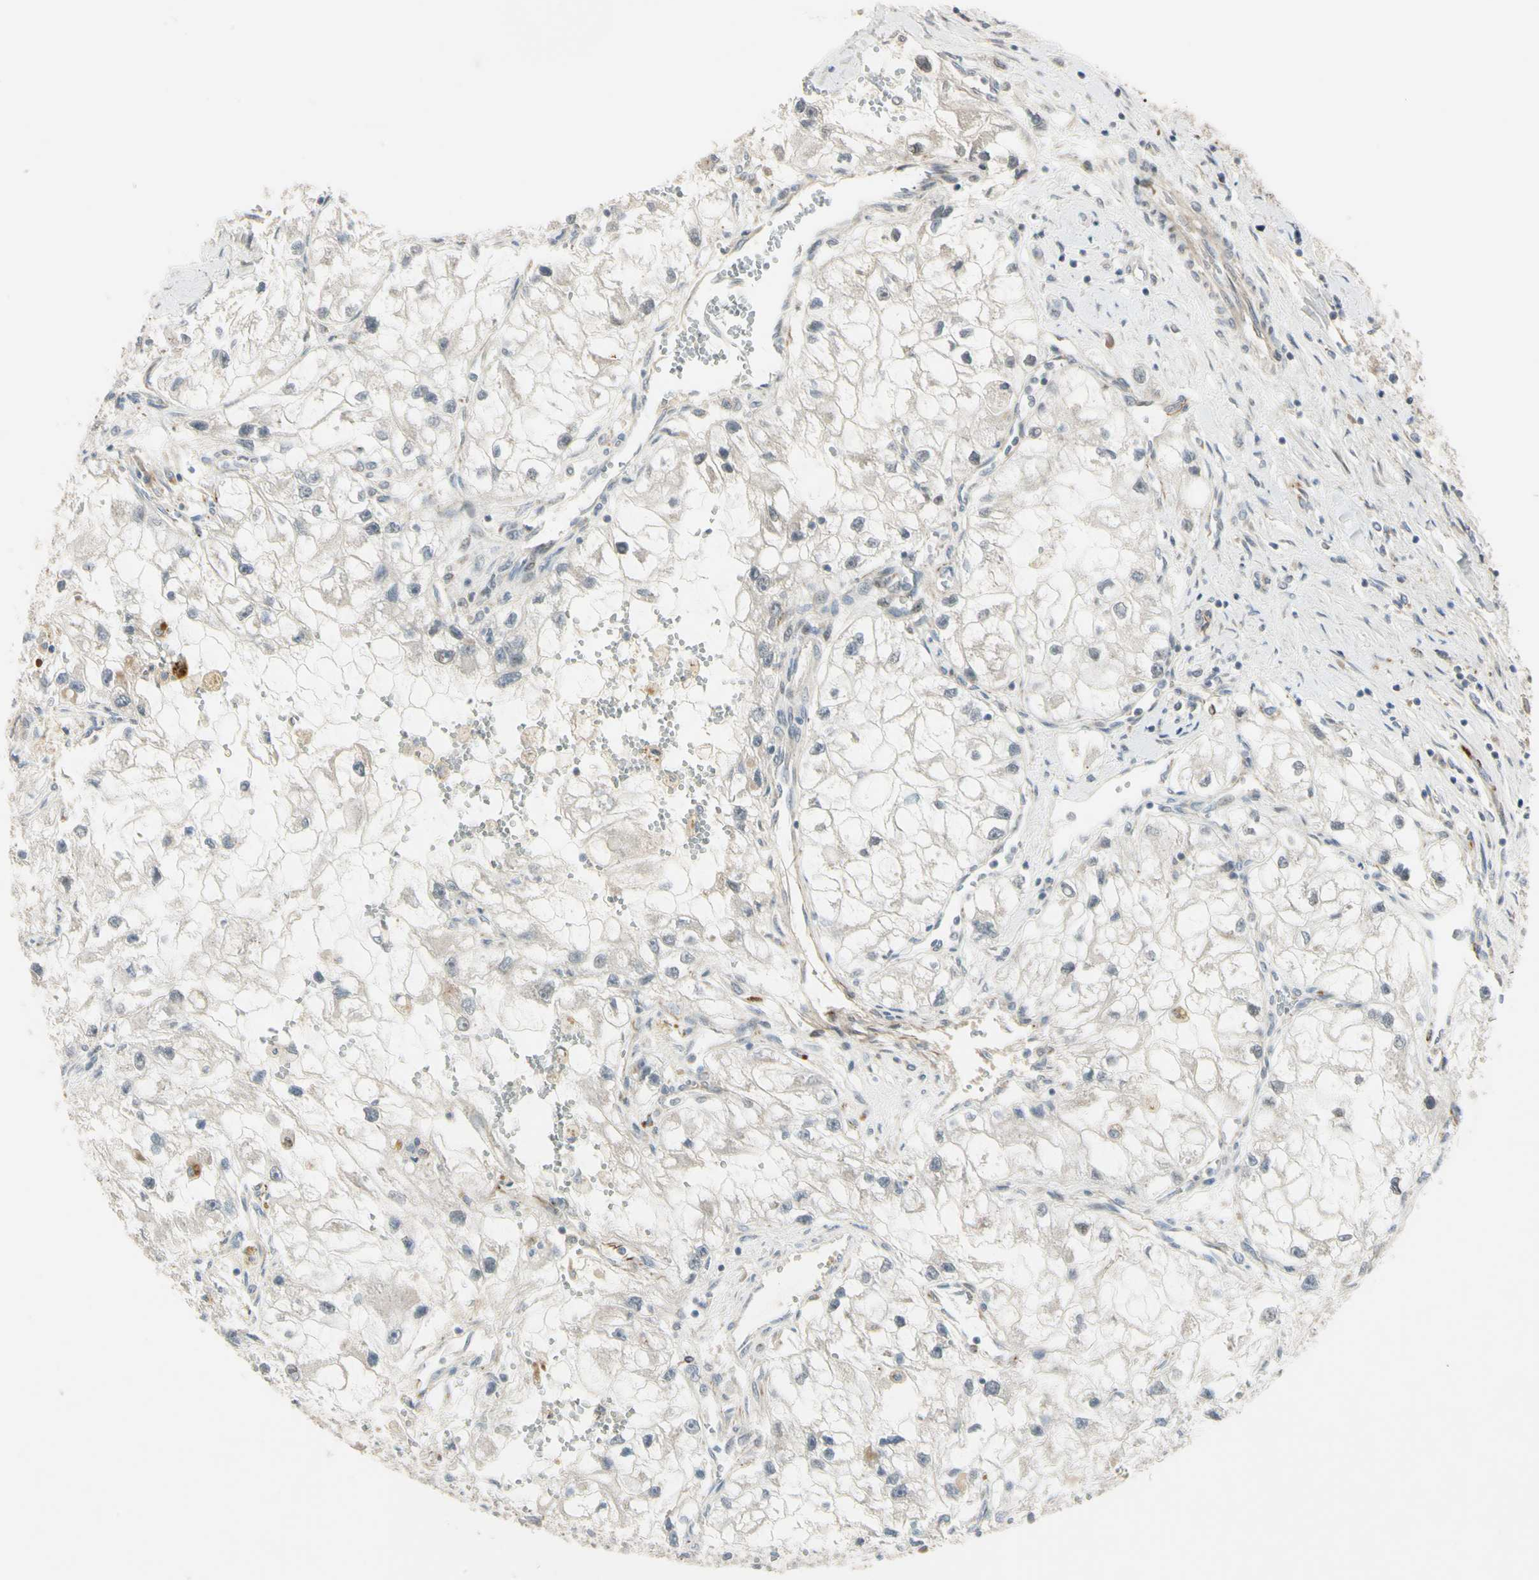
{"staining": {"intensity": "negative", "quantity": "none", "location": "none"}, "tissue": "renal cancer", "cell_type": "Tumor cells", "image_type": "cancer", "snomed": [{"axis": "morphology", "description": "Adenocarcinoma, NOS"}, {"axis": "topography", "description": "Kidney"}], "caption": "The micrograph shows no staining of tumor cells in renal cancer (adenocarcinoma).", "gene": "NDFIP1", "patient": {"sex": "female", "age": 70}}